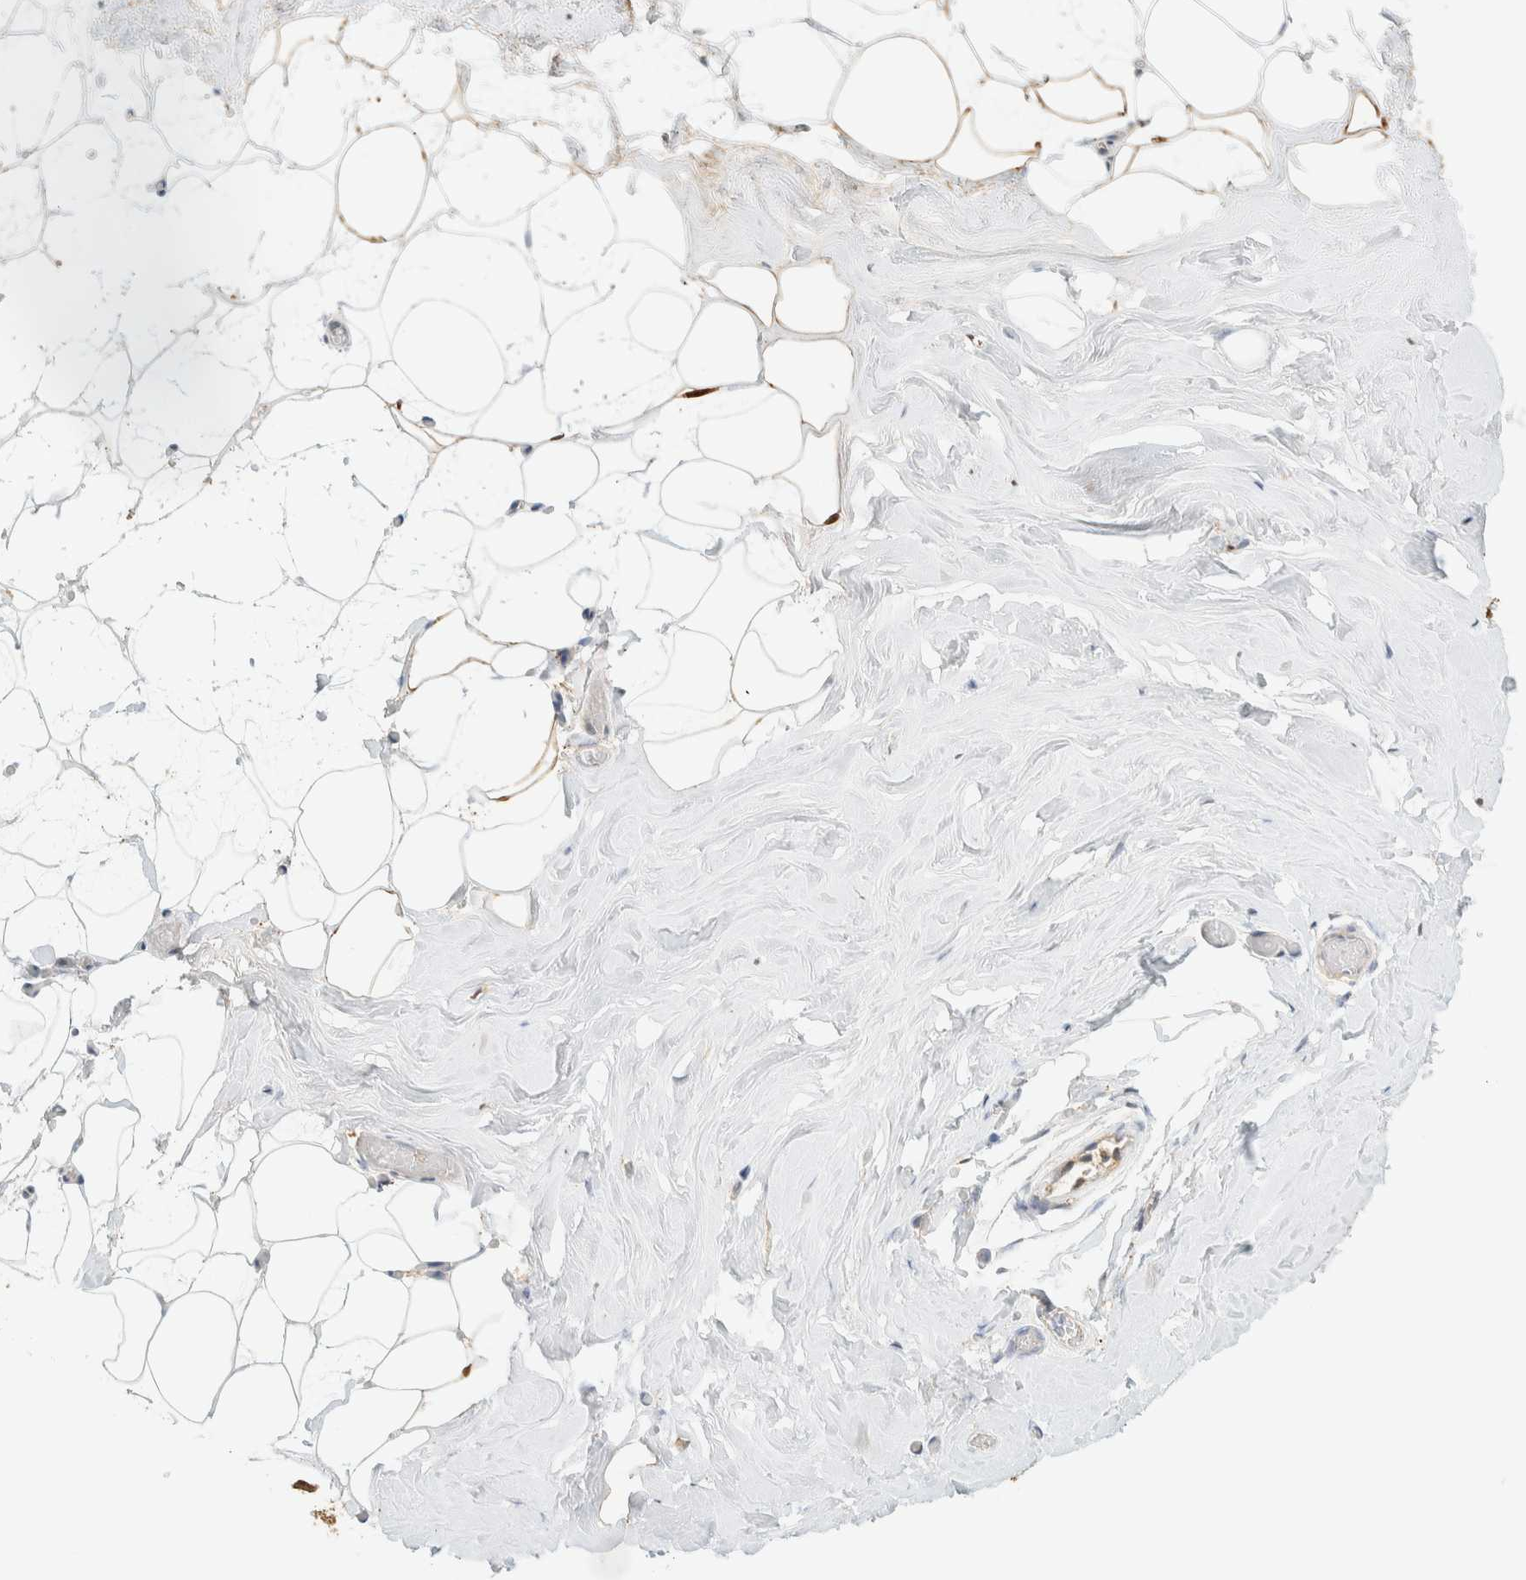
{"staining": {"intensity": "moderate", "quantity": ">75%", "location": "cytoplasmic/membranous,nuclear"}, "tissue": "adipose tissue", "cell_type": "Adipocytes", "image_type": "normal", "snomed": [{"axis": "morphology", "description": "Normal tissue, NOS"}, {"axis": "morphology", "description": "Fibrosis, NOS"}, {"axis": "topography", "description": "Breast"}, {"axis": "topography", "description": "Adipose tissue"}], "caption": "Immunohistochemistry photomicrograph of benign human adipose tissue stained for a protein (brown), which demonstrates medium levels of moderate cytoplasmic/membranous,nuclear positivity in about >75% of adipocytes.", "gene": "ZBTB37", "patient": {"sex": "female", "age": 39}}